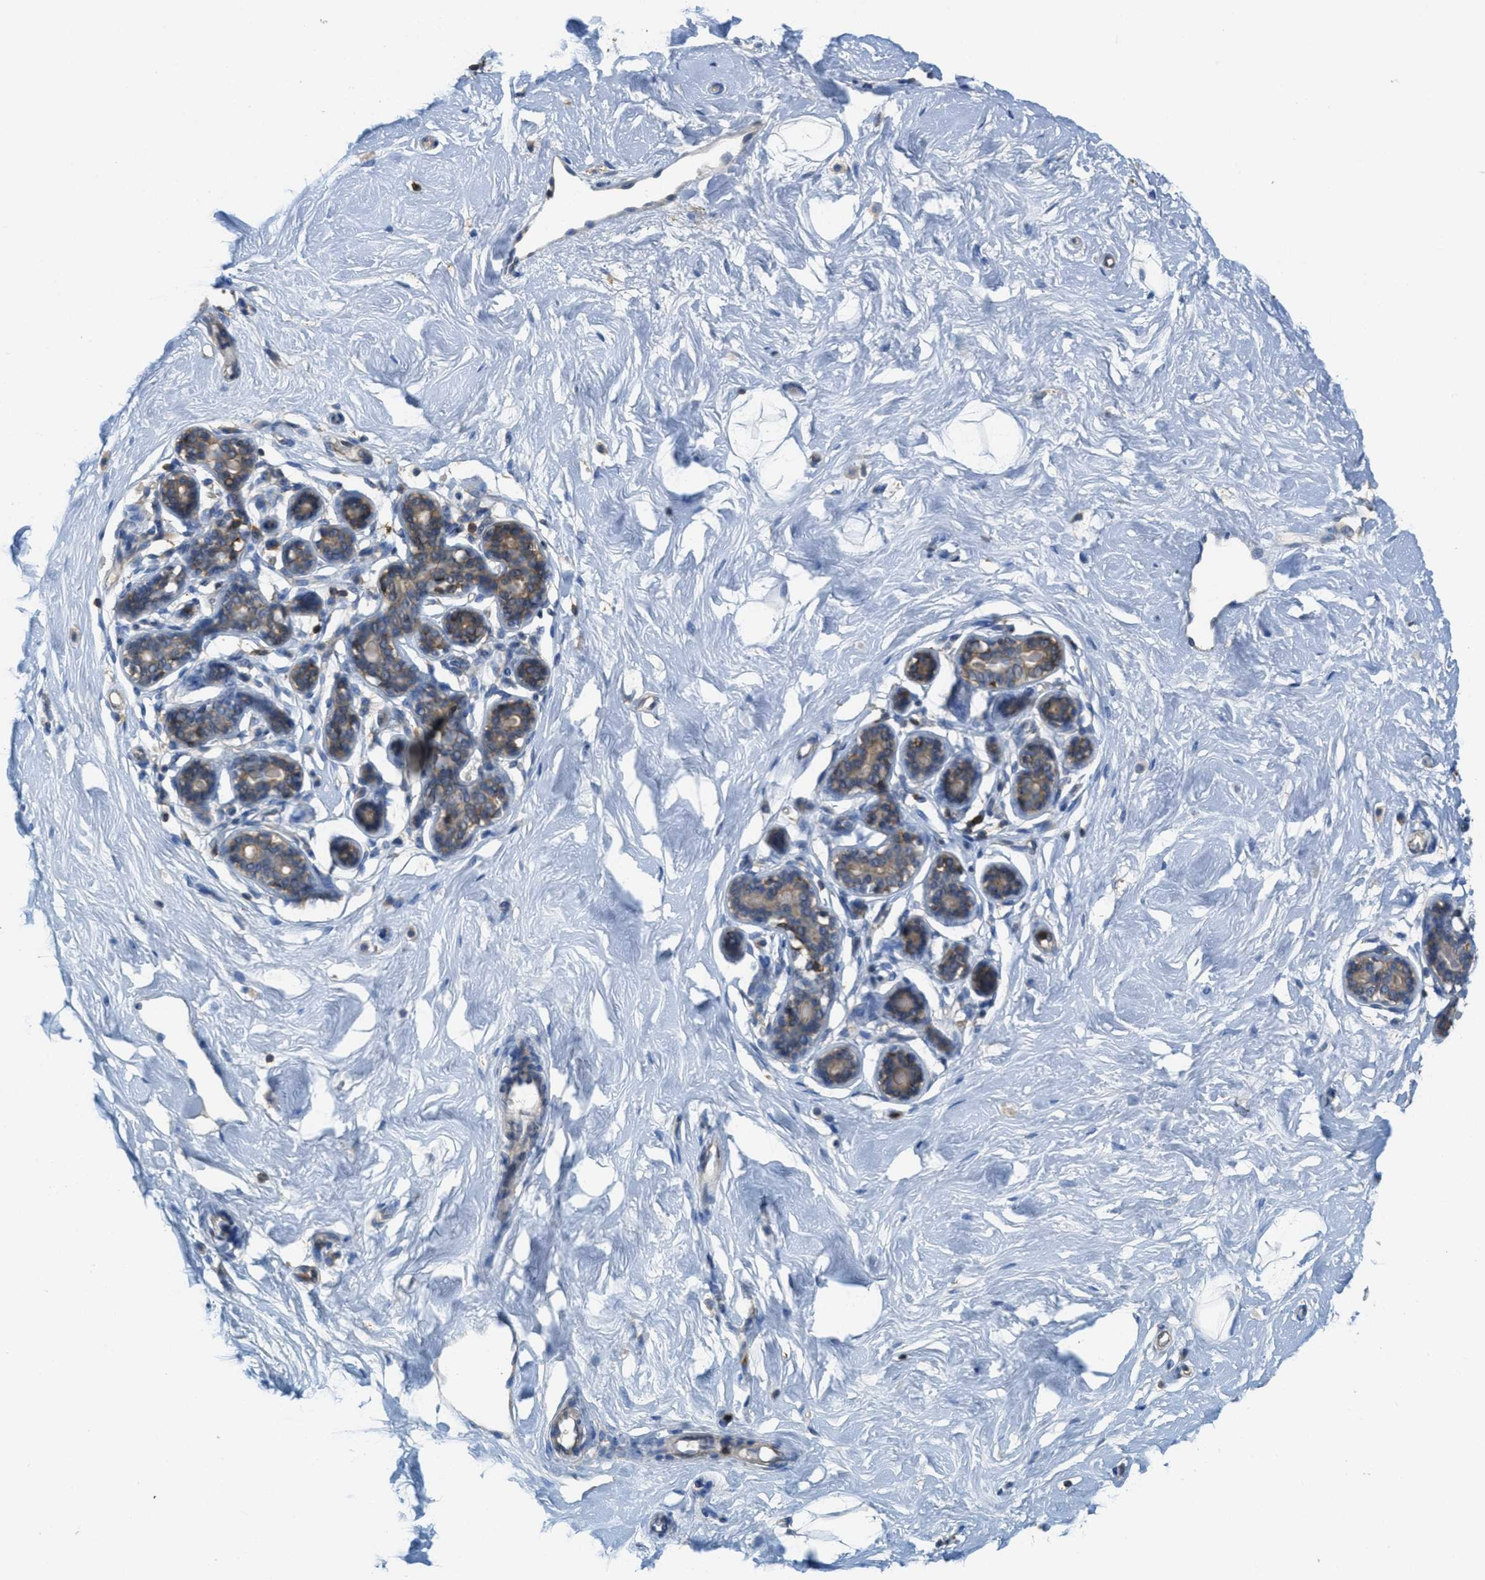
{"staining": {"intensity": "negative", "quantity": "none", "location": "none"}, "tissue": "breast", "cell_type": "Adipocytes", "image_type": "normal", "snomed": [{"axis": "morphology", "description": "Normal tissue, NOS"}, {"axis": "topography", "description": "Breast"}], "caption": "High power microscopy histopathology image of an IHC micrograph of normal breast, revealing no significant expression in adipocytes. (DAB immunohistochemistry (IHC) visualized using brightfield microscopy, high magnification).", "gene": "GRIK2", "patient": {"sex": "female", "age": 23}}